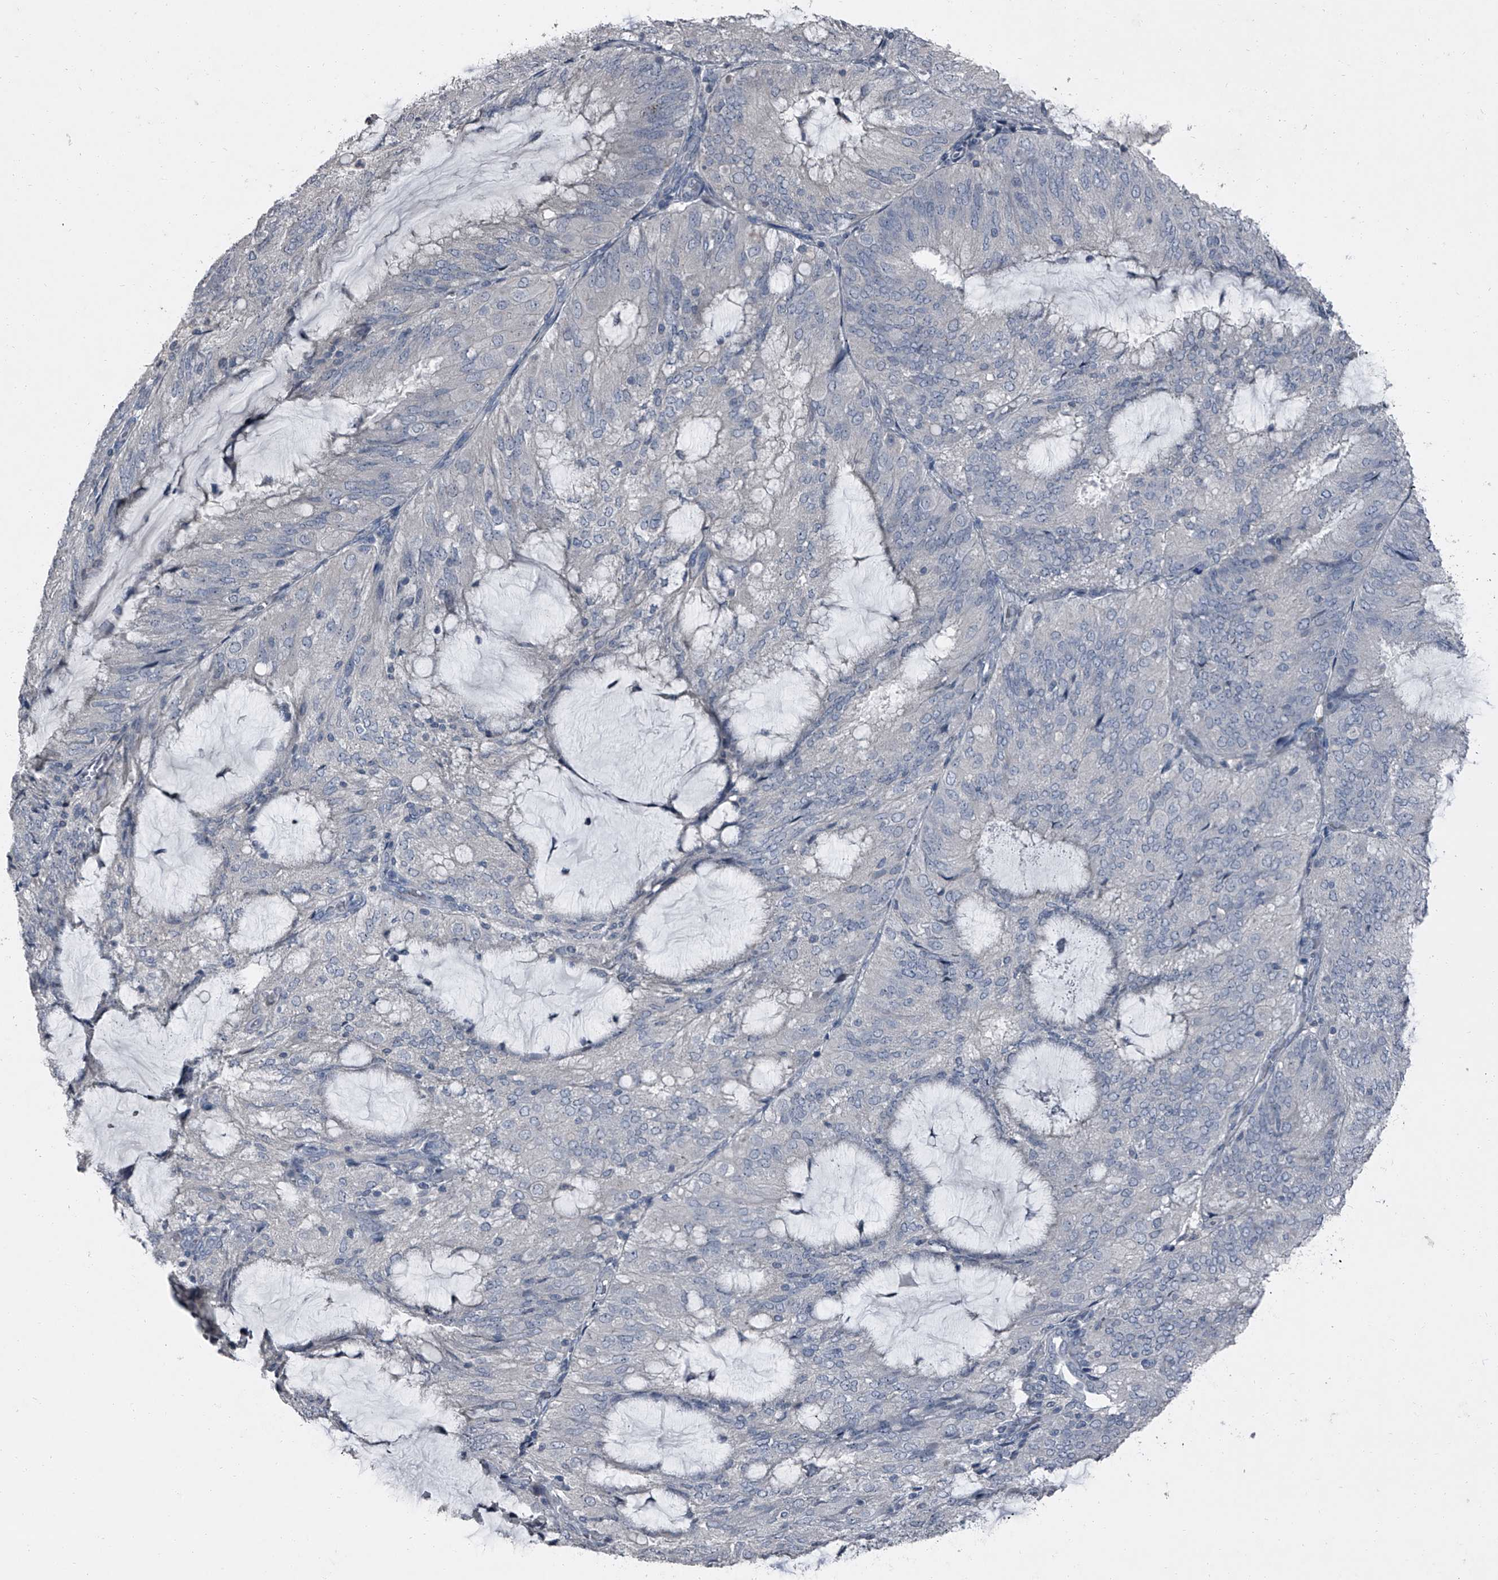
{"staining": {"intensity": "negative", "quantity": "none", "location": "none"}, "tissue": "endometrial cancer", "cell_type": "Tumor cells", "image_type": "cancer", "snomed": [{"axis": "morphology", "description": "Adenocarcinoma, NOS"}, {"axis": "topography", "description": "Endometrium"}], "caption": "This photomicrograph is of endometrial cancer (adenocarcinoma) stained with immunohistochemistry (IHC) to label a protein in brown with the nuclei are counter-stained blue. There is no expression in tumor cells. (Stains: DAB (3,3'-diaminobenzidine) IHC with hematoxylin counter stain, Microscopy: brightfield microscopy at high magnification).", "gene": "HEPHL1", "patient": {"sex": "female", "age": 81}}